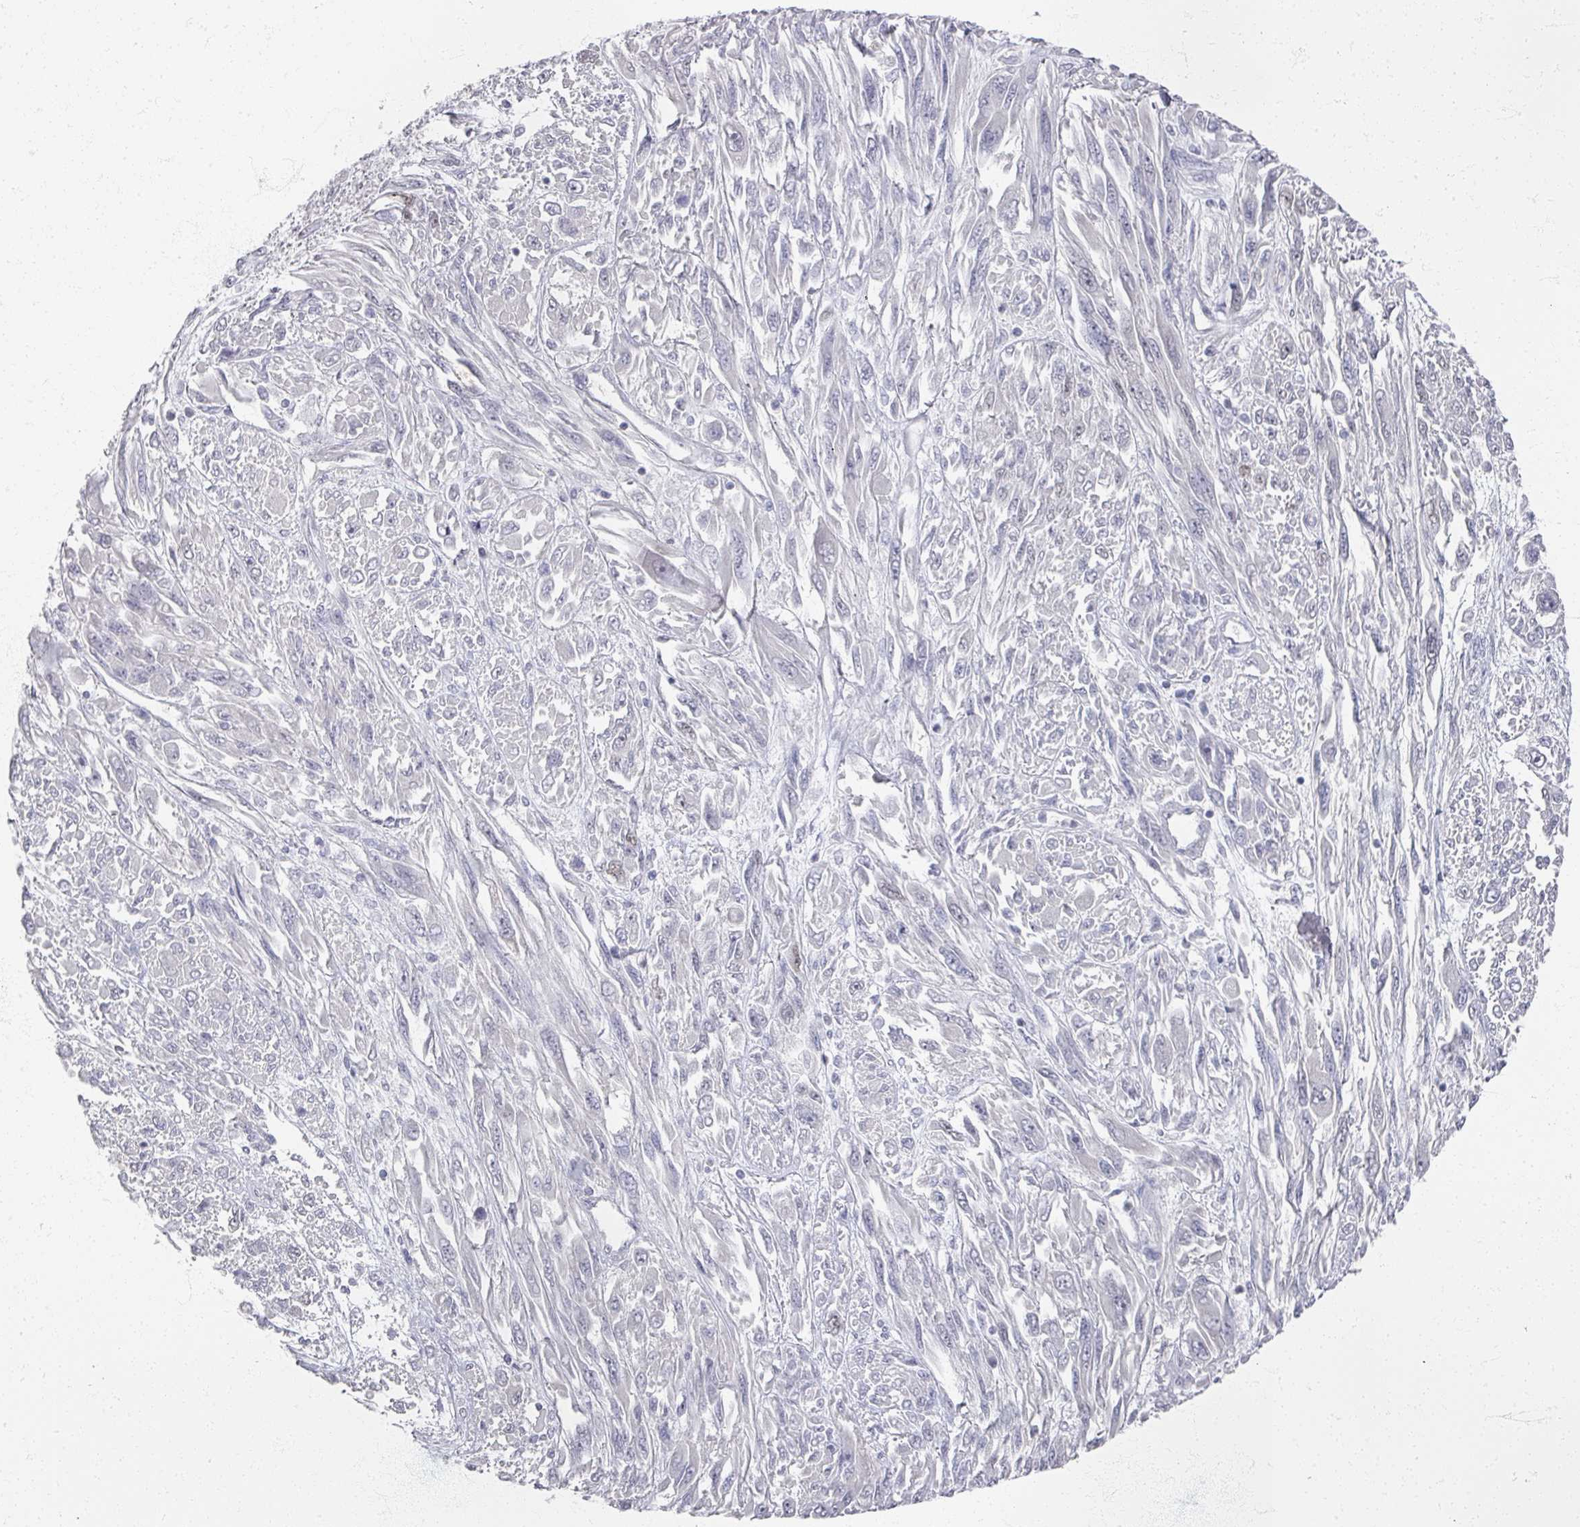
{"staining": {"intensity": "negative", "quantity": "none", "location": "none"}, "tissue": "melanoma", "cell_type": "Tumor cells", "image_type": "cancer", "snomed": [{"axis": "morphology", "description": "Malignant melanoma, NOS"}, {"axis": "topography", "description": "Skin"}], "caption": "An IHC micrograph of malignant melanoma is shown. There is no staining in tumor cells of malignant melanoma.", "gene": "TTYH3", "patient": {"sex": "female", "age": 91}}